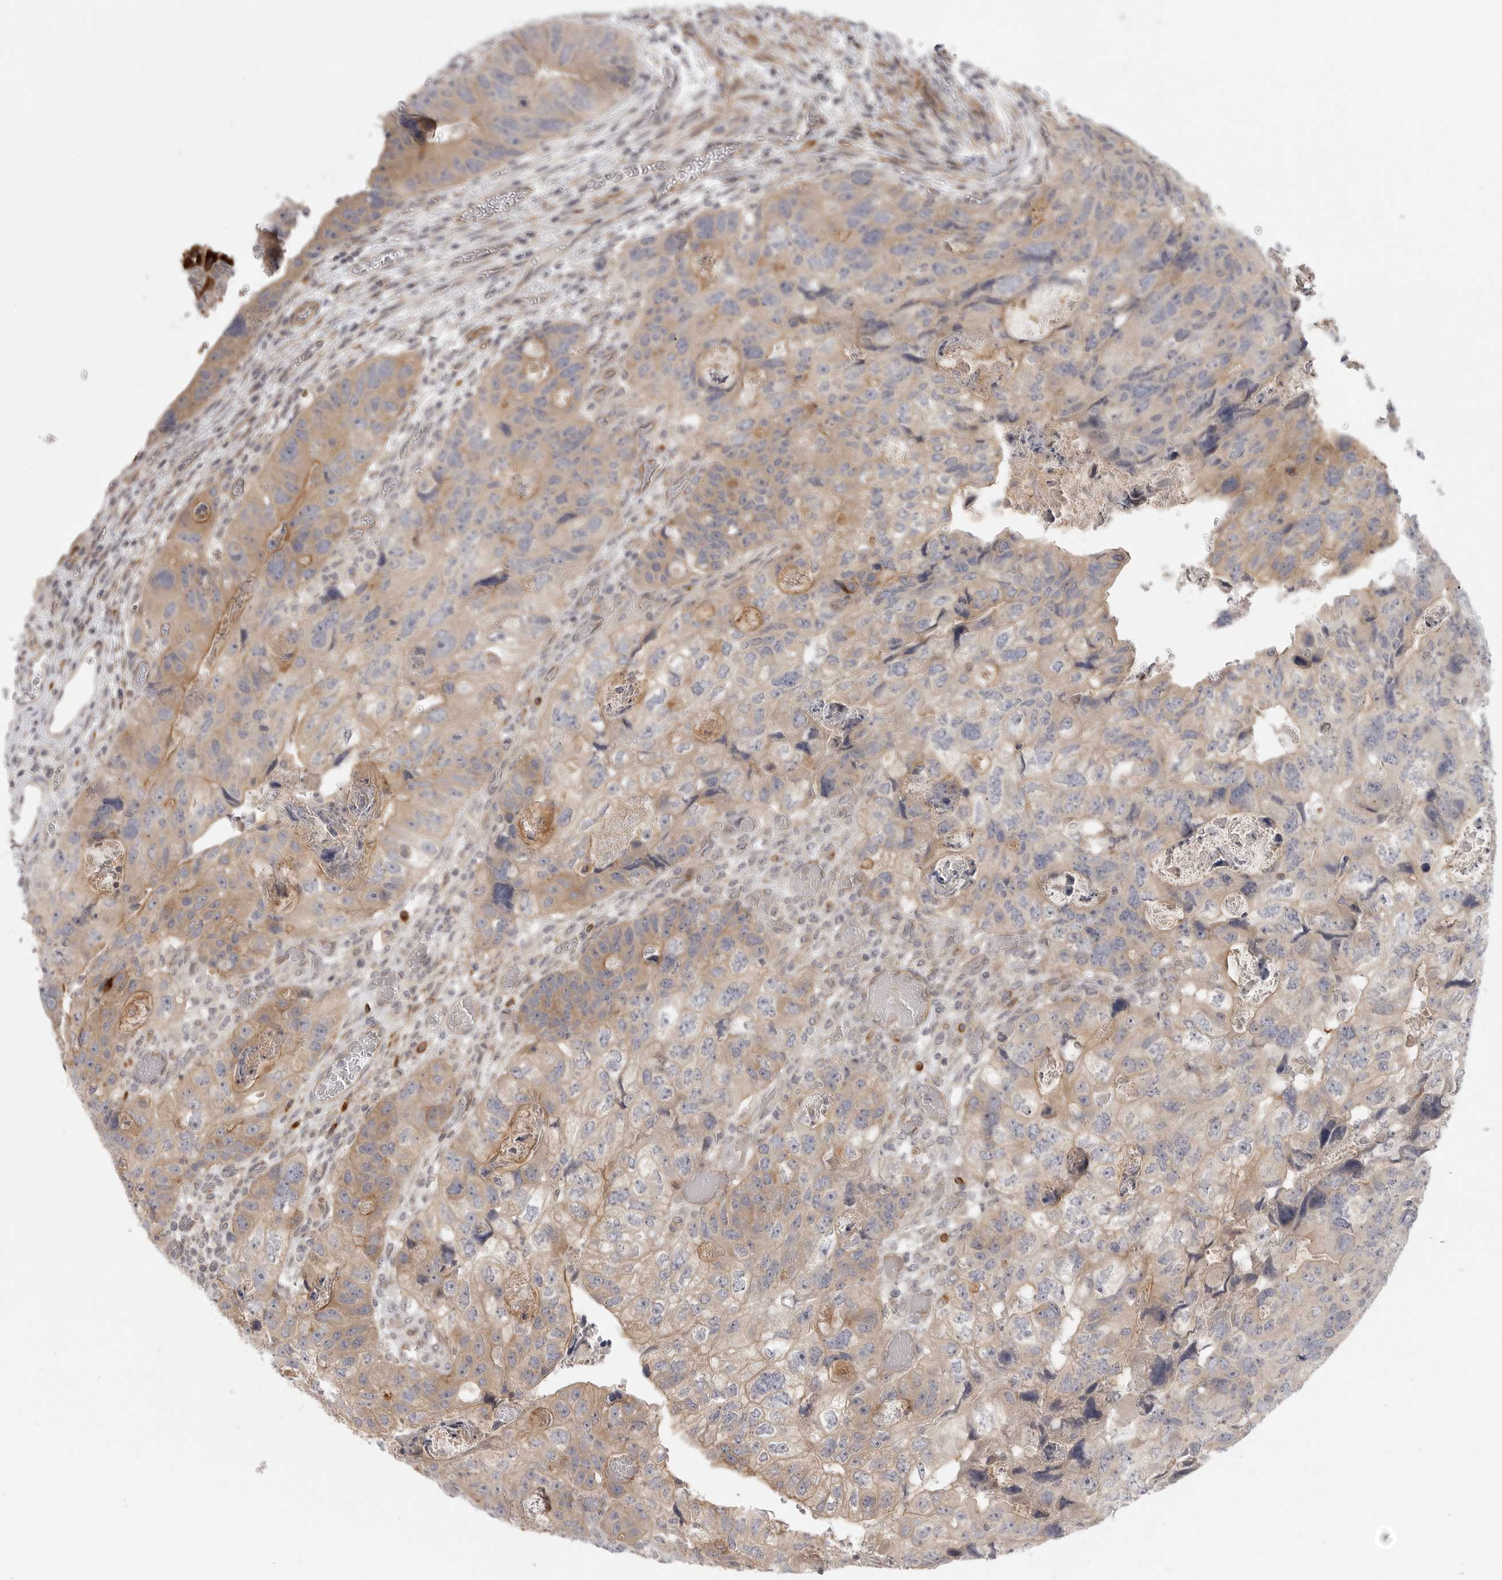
{"staining": {"intensity": "moderate", "quantity": "25%-75%", "location": "cytoplasmic/membranous"}, "tissue": "colorectal cancer", "cell_type": "Tumor cells", "image_type": "cancer", "snomed": [{"axis": "morphology", "description": "Adenocarcinoma, NOS"}, {"axis": "topography", "description": "Rectum"}], "caption": "Colorectal cancer (adenocarcinoma) was stained to show a protein in brown. There is medium levels of moderate cytoplasmic/membranous expression in about 25%-75% of tumor cells.", "gene": "CCPG1", "patient": {"sex": "male", "age": 59}}